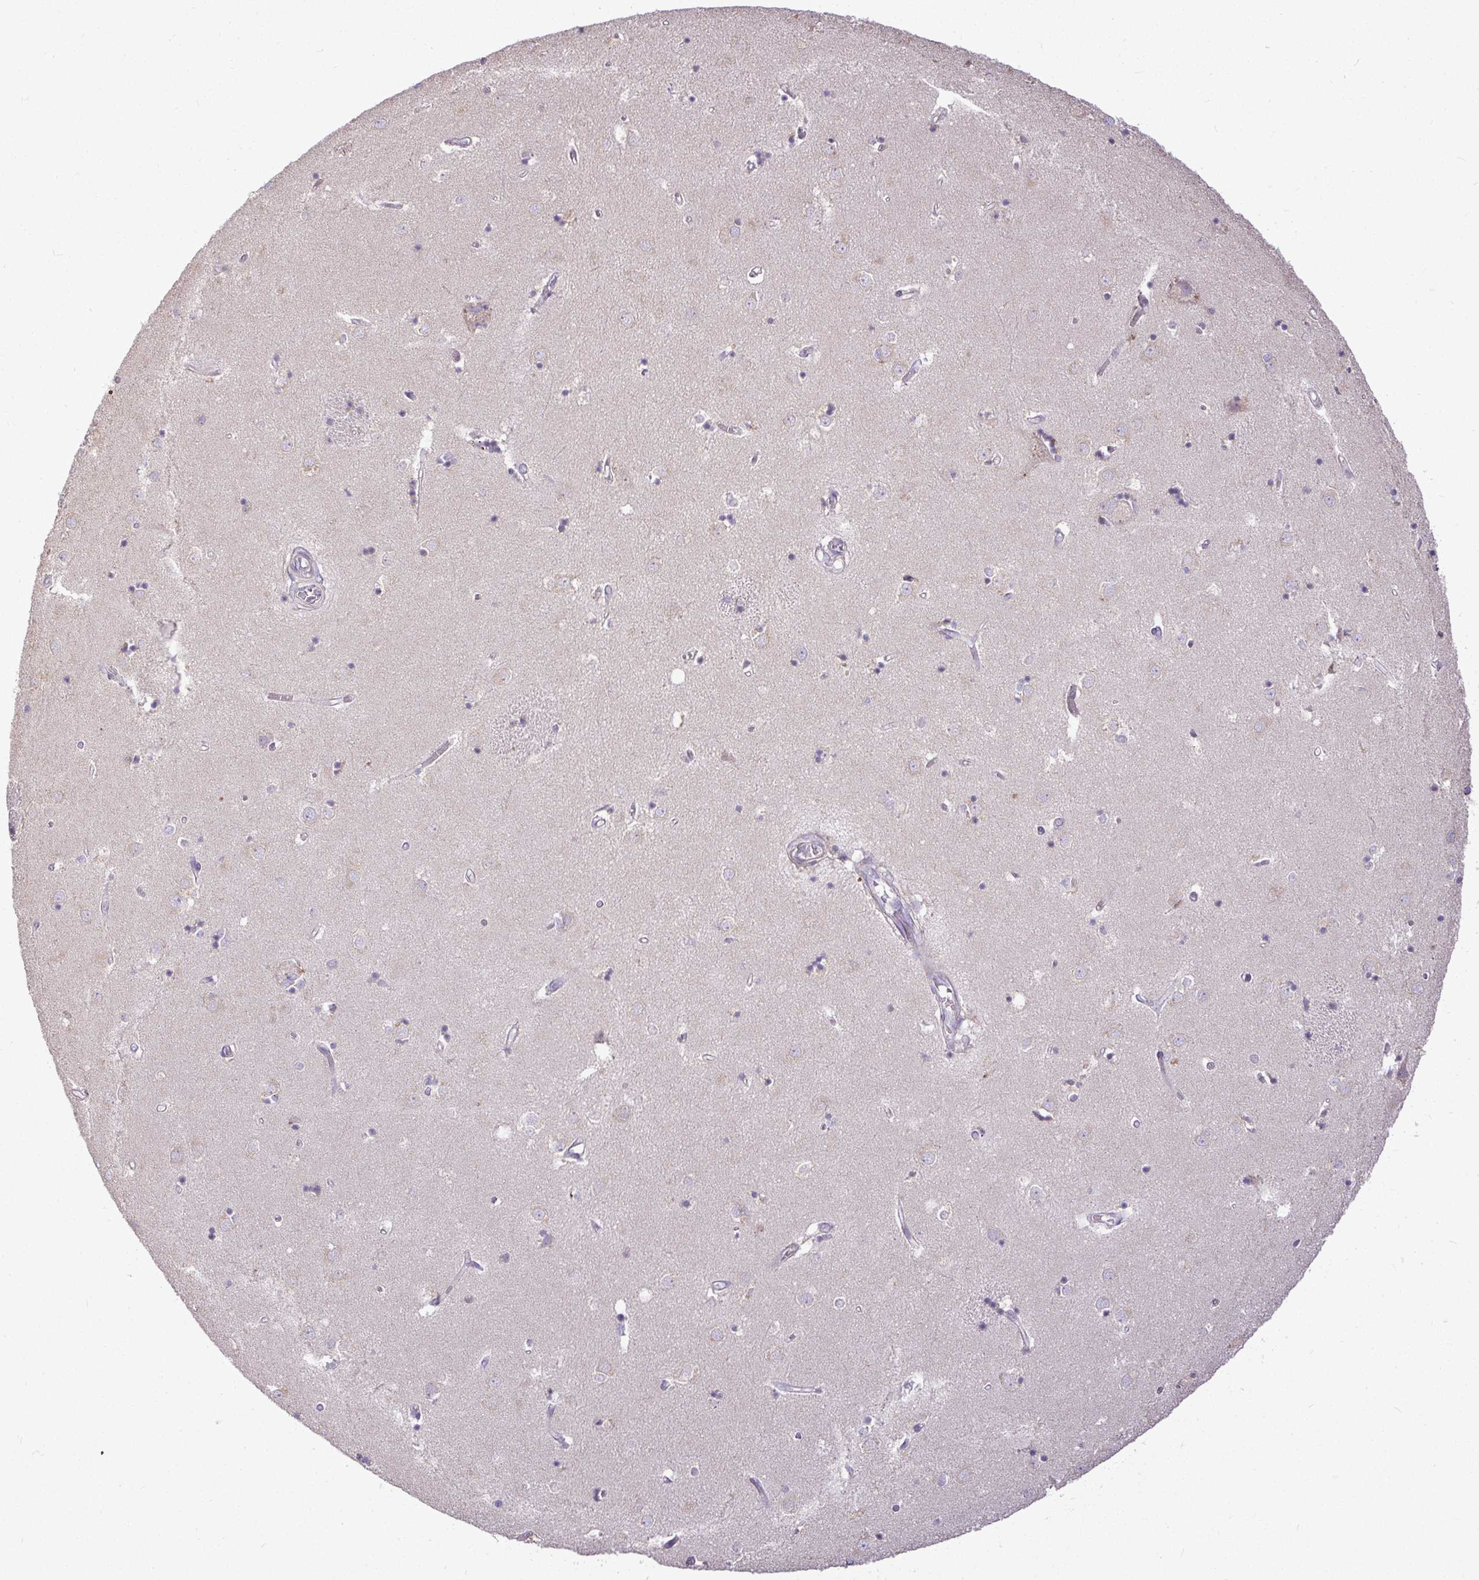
{"staining": {"intensity": "negative", "quantity": "none", "location": "none"}, "tissue": "caudate", "cell_type": "Glial cells", "image_type": "normal", "snomed": [{"axis": "morphology", "description": "Normal tissue, NOS"}, {"axis": "topography", "description": "Lateral ventricle wall"}], "caption": "High magnification brightfield microscopy of unremarkable caudate stained with DAB (3,3'-diaminobenzidine) (brown) and counterstained with hematoxylin (blue): glial cells show no significant staining.", "gene": "STRIP1", "patient": {"sex": "male", "age": 54}}